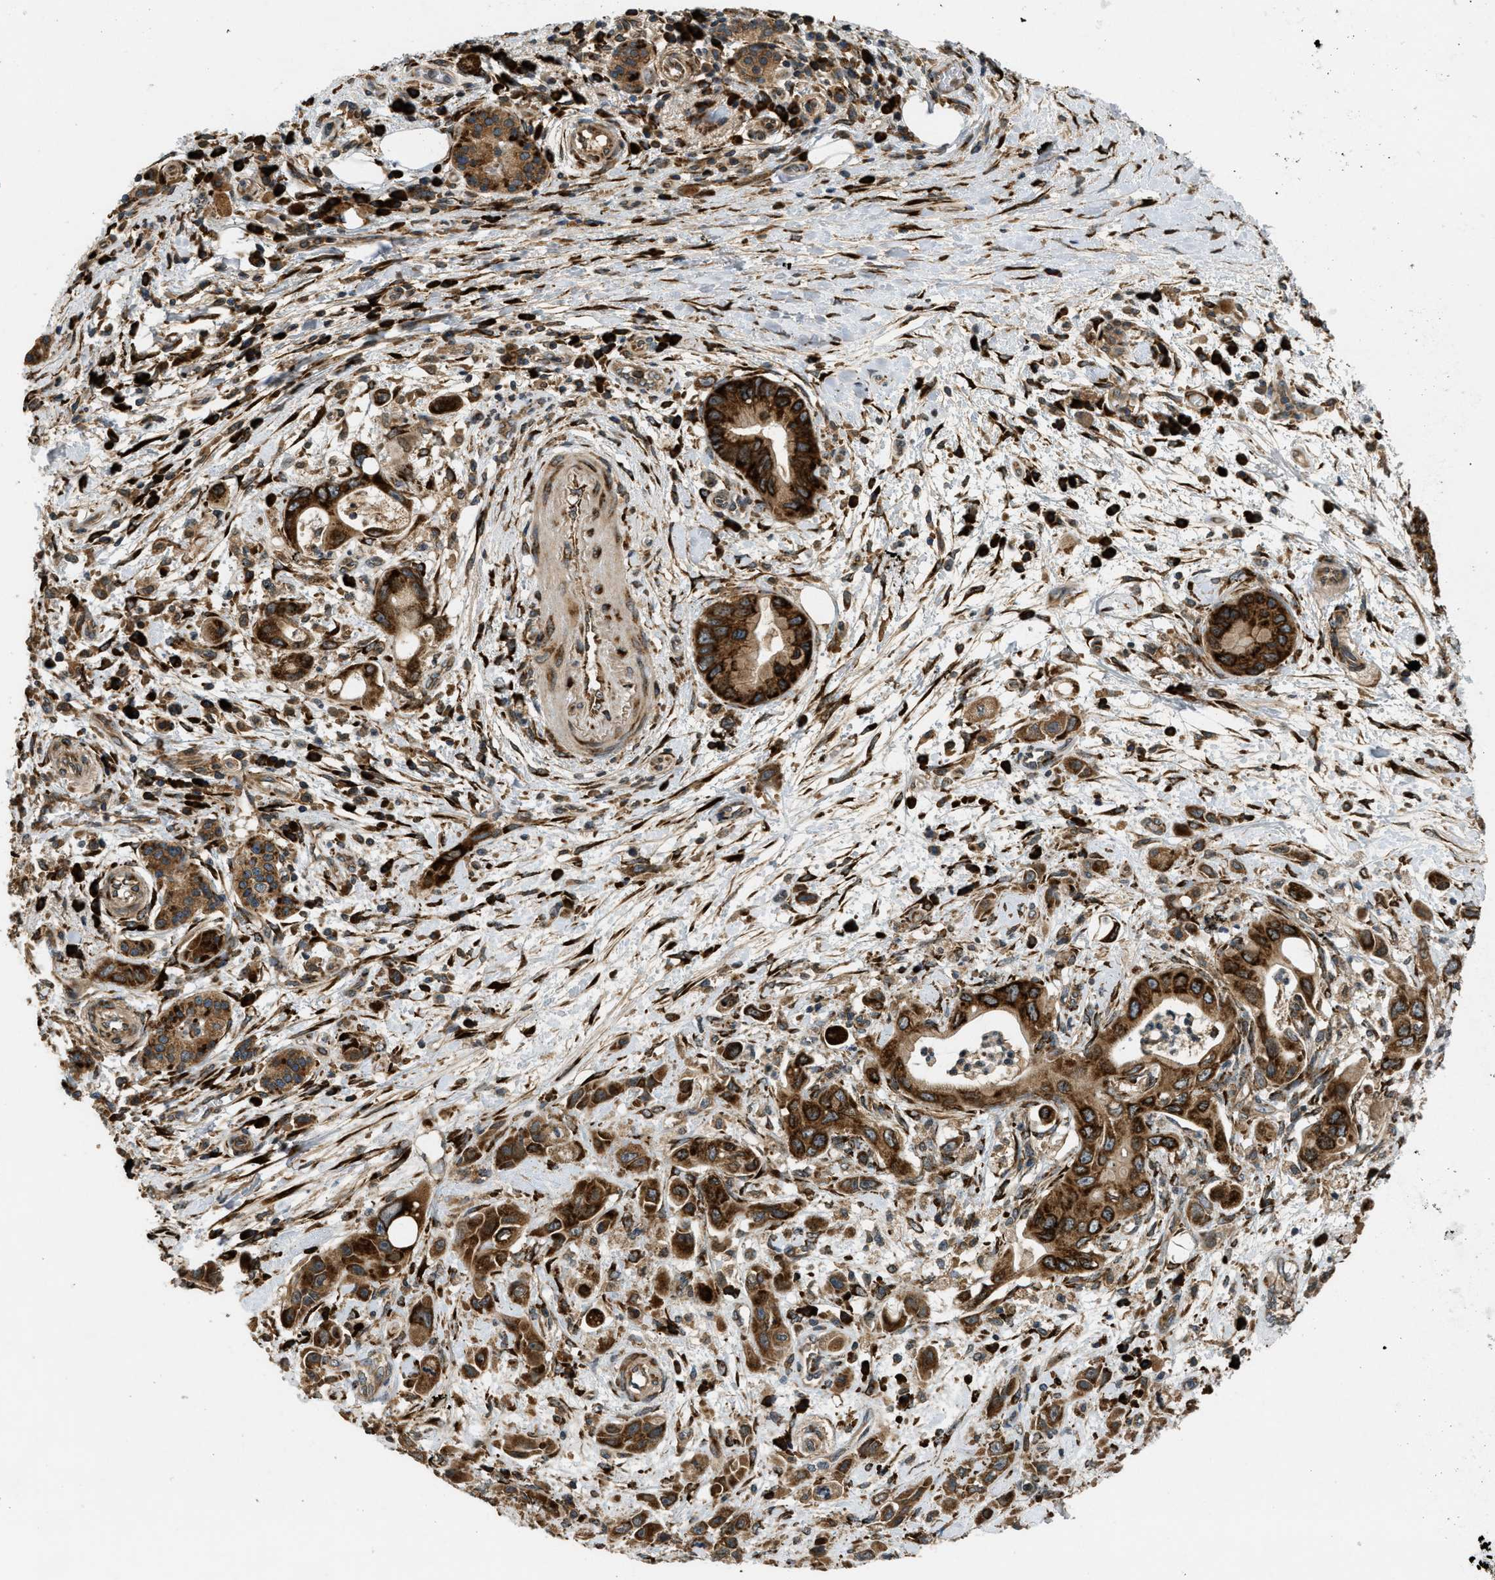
{"staining": {"intensity": "strong", "quantity": ">75%", "location": "cytoplasmic/membranous"}, "tissue": "pancreatic cancer", "cell_type": "Tumor cells", "image_type": "cancer", "snomed": [{"axis": "morphology", "description": "Adenocarcinoma, NOS"}, {"axis": "topography", "description": "Pancreas"}], "caption": "Brown immunohistochemical staining in pancreatic cancer (adenocarcinoma) exhibits strong cytoplasmic/membranous staining in approximately >75% of tumor cells.", "gene": "PCDH18", "patient": {"sex": "female", "age": 73}}